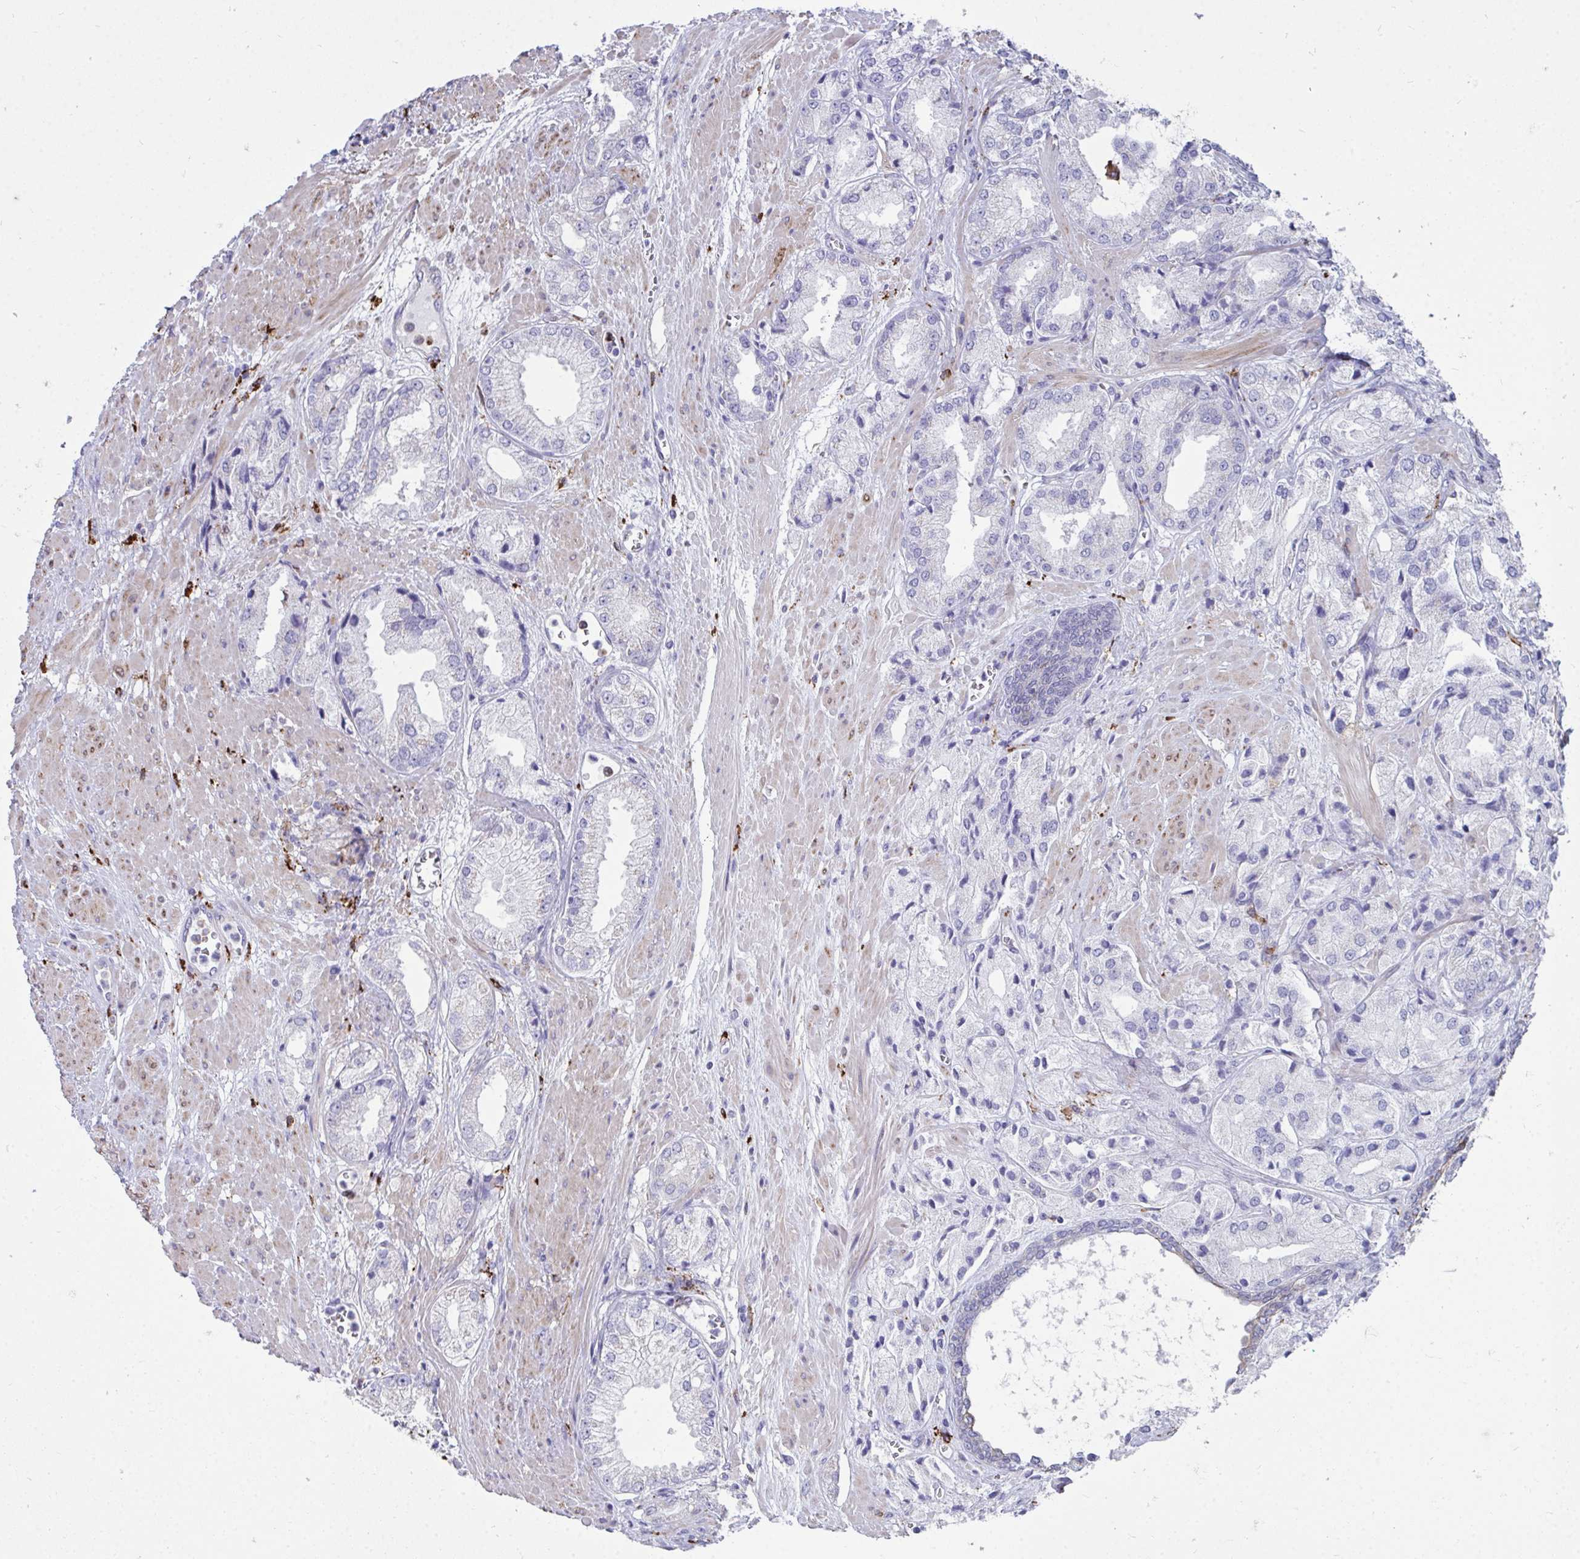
{"staining": {"intensity": "negative", "quantity": "none", "location": "none"}, "tissue": "prostate cancer", "cell_type": "Tumor cells", "image_type": "cancer", "snomed": [{"axis": "morphology", "description": "Adenocarcinoma, High grade"}, {"axis": "topography", "description": "Prostate"}], "caption": "Tumor cells show no significant protein expression in adenocarcinoma (high-grade) (prostate).", "gene": "CD163", "patient": {"sex": "male", "age": 68}}